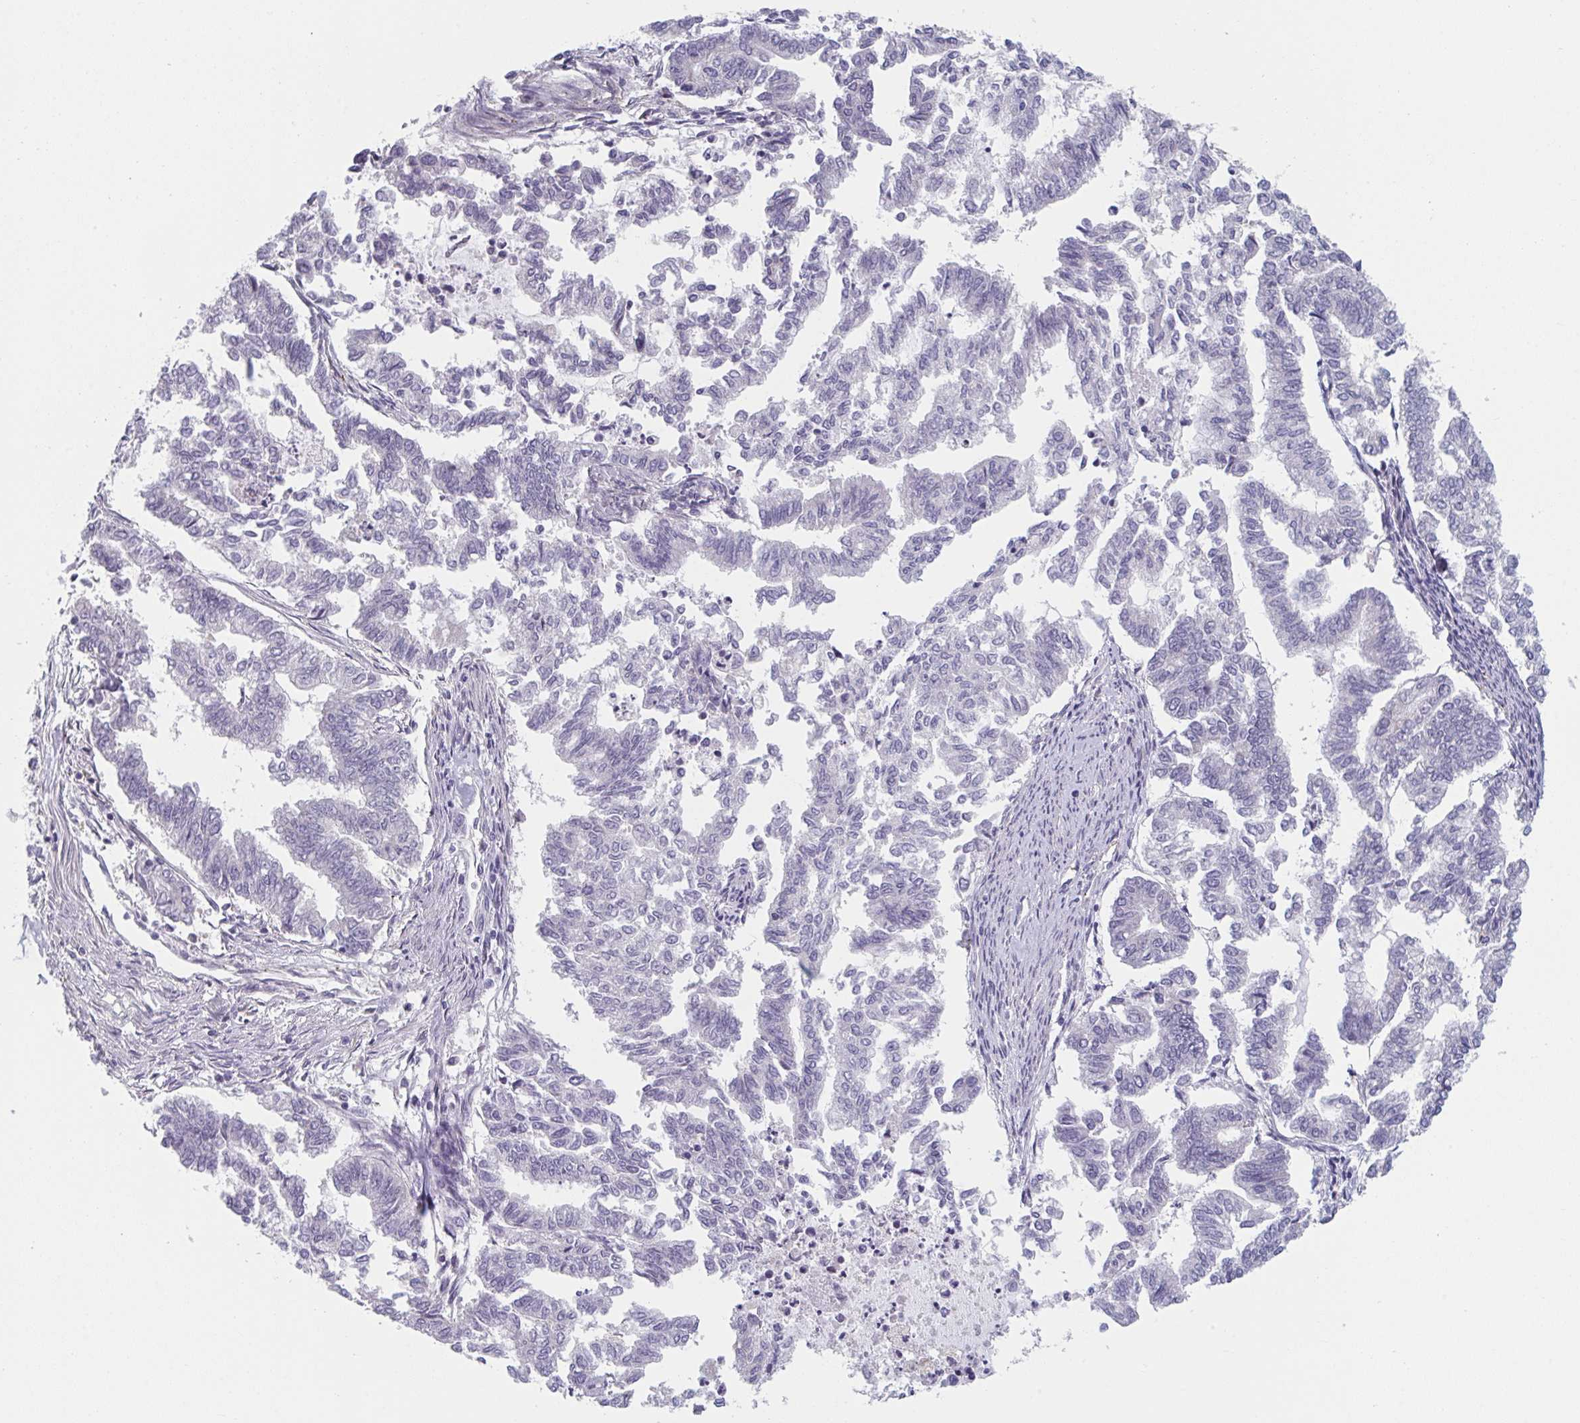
{"staining": {"intensity": "negative", "quantity": "none", "location": "none"}, "tissue": "endometrial cancer", "cell_type": "Tumor cells", "image_type": "cancer", "snomed": [{"axis": "morphology", "description": "Adenocarcinoma, NOS"}, {"axis": "topography", "description": "Endometrium"}], "caption": "Endometrial cancer (adenocarcinoma) stained for a protein using immunohistochemistry exhibits no expression tumor cells.", "gene": "TNFSF10", "patient": {"sex": "female", "age": 79}}